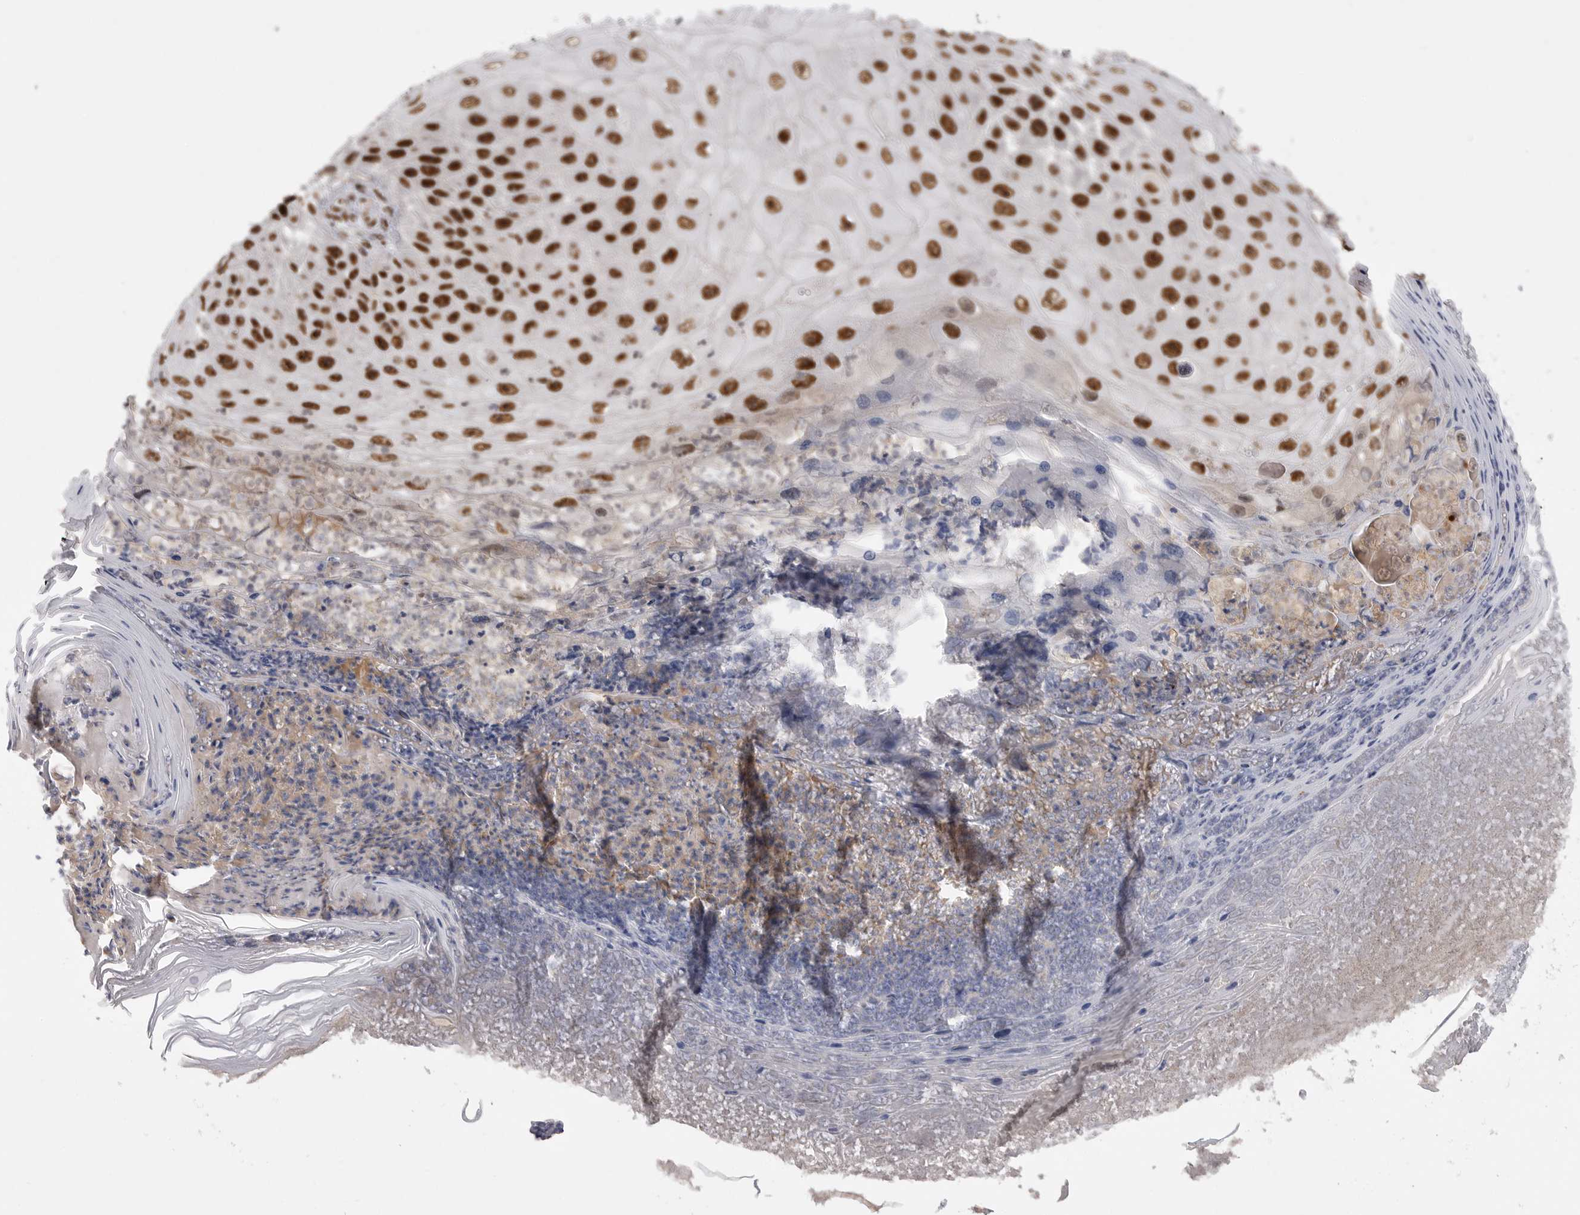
{"staining": {"intensity": "strong", "quantity": ">75%", "location": "nuclear"}, "tissue": "skin cancer", "cell_type": "Tumor cells", "image_type": "cancer", "snomed": [{"axis": "morphology", "description": "Squamous cell carcinoma, NOS"}, {"axis": "topography", "description": "Skin"}], "caption": "A photomicrograph of skin cancer stained for a protein displays strong nuclear brown staining in tumor cells.", "gene": "PPP1R8", "patient": {"sex": "female", "age": 88}}